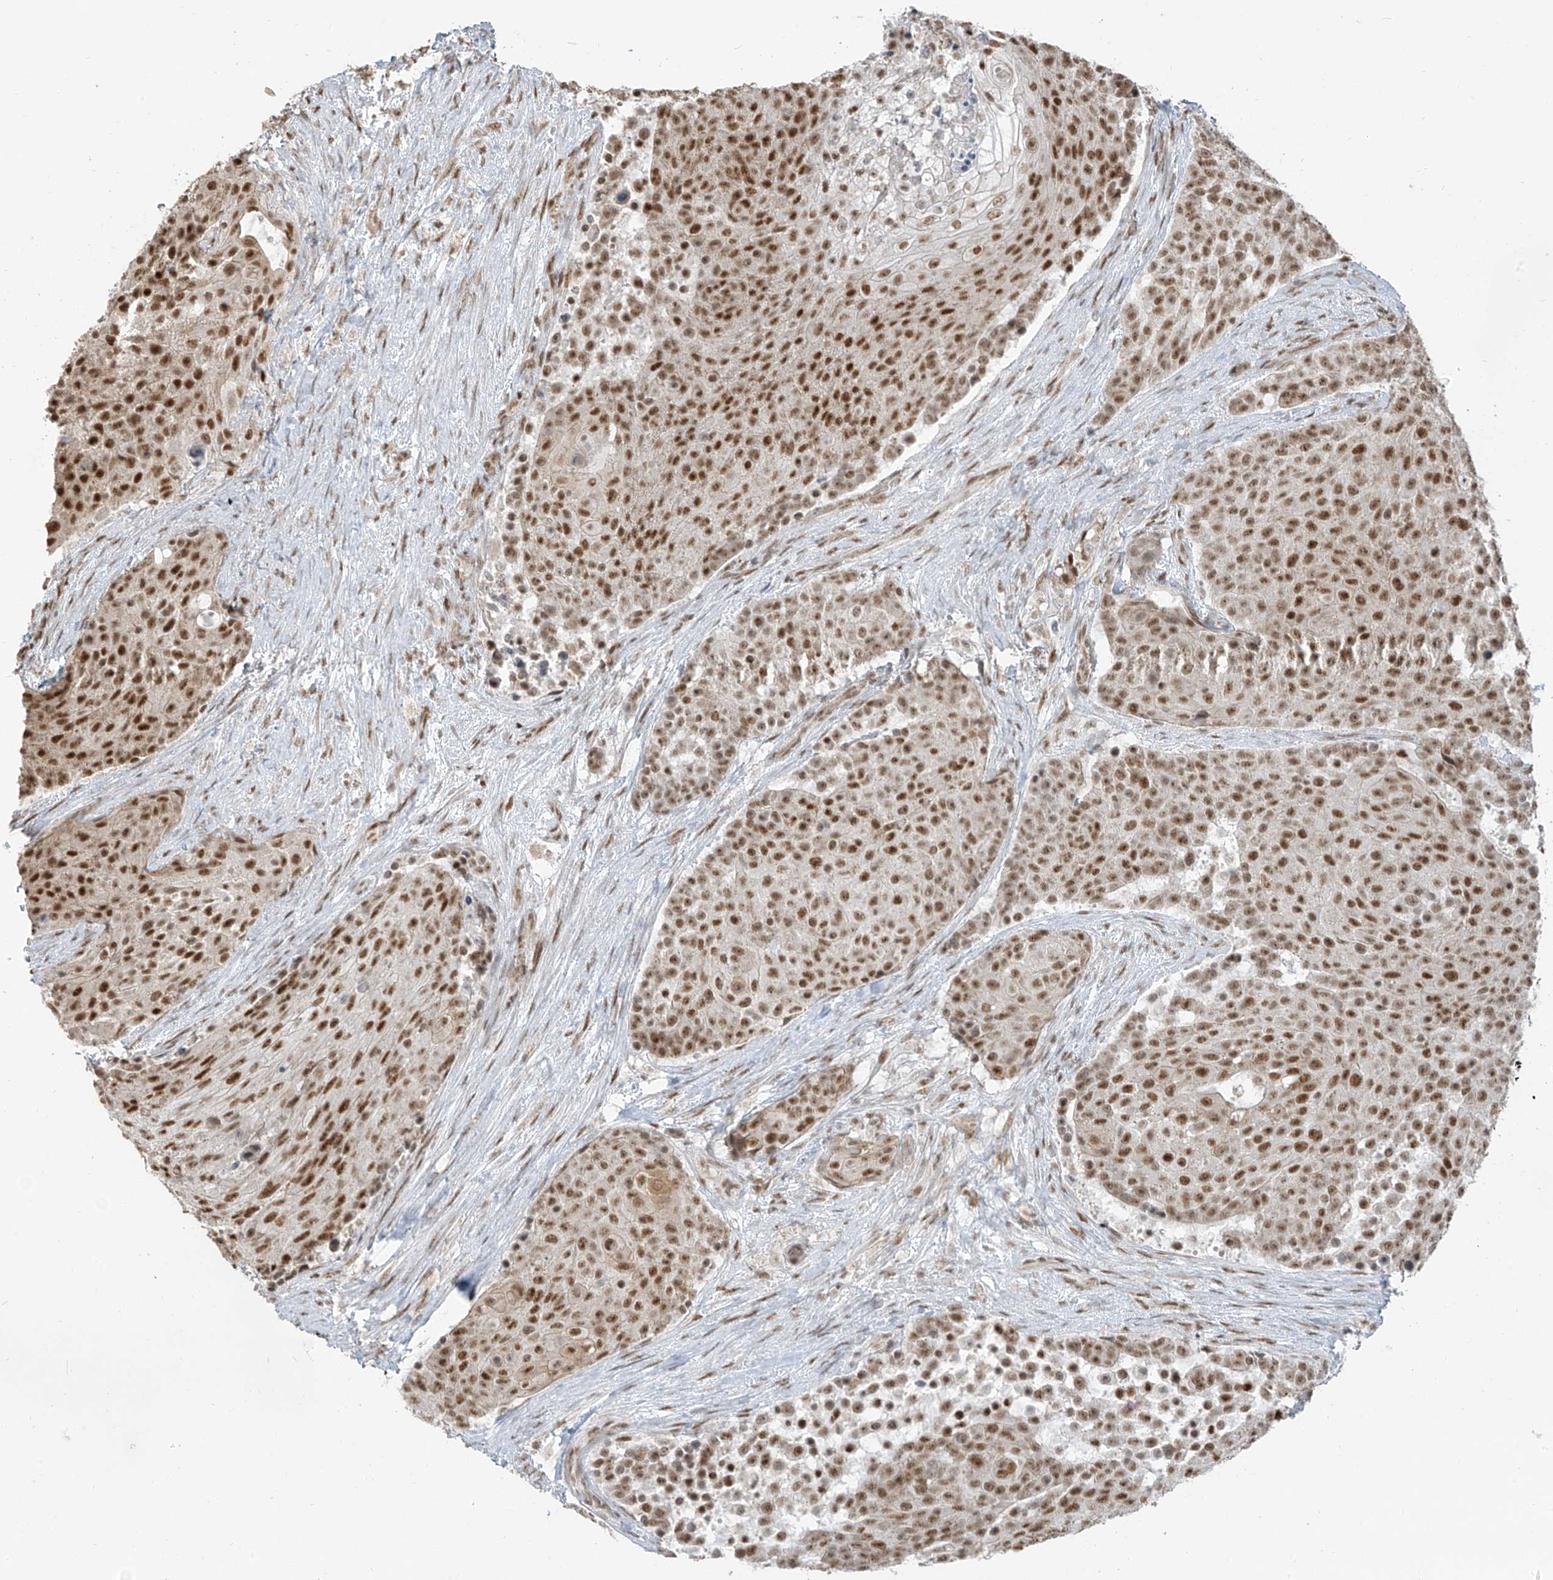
{"staining": {"intensity": "strong", "quantity": ">75%", "location": "nuclear"}, "tissue": "urothelial cancer", "cell_type": "Tumor cells", "image_type": "cancer", "snomed": [{"axis": "morphology", "description": "Urothelial carcinoma, High grade"}, {"axis": "topography", "description": "Urinary bladder"}], "caption": "This histopathology image reveals IHC staining of human high-grade urothelial carcinoma, with high strong nuclear staining in approximately >75% of tumor cells.", "gene": "ZMYM2", "patient": {"sex": "female", "age": 63}}